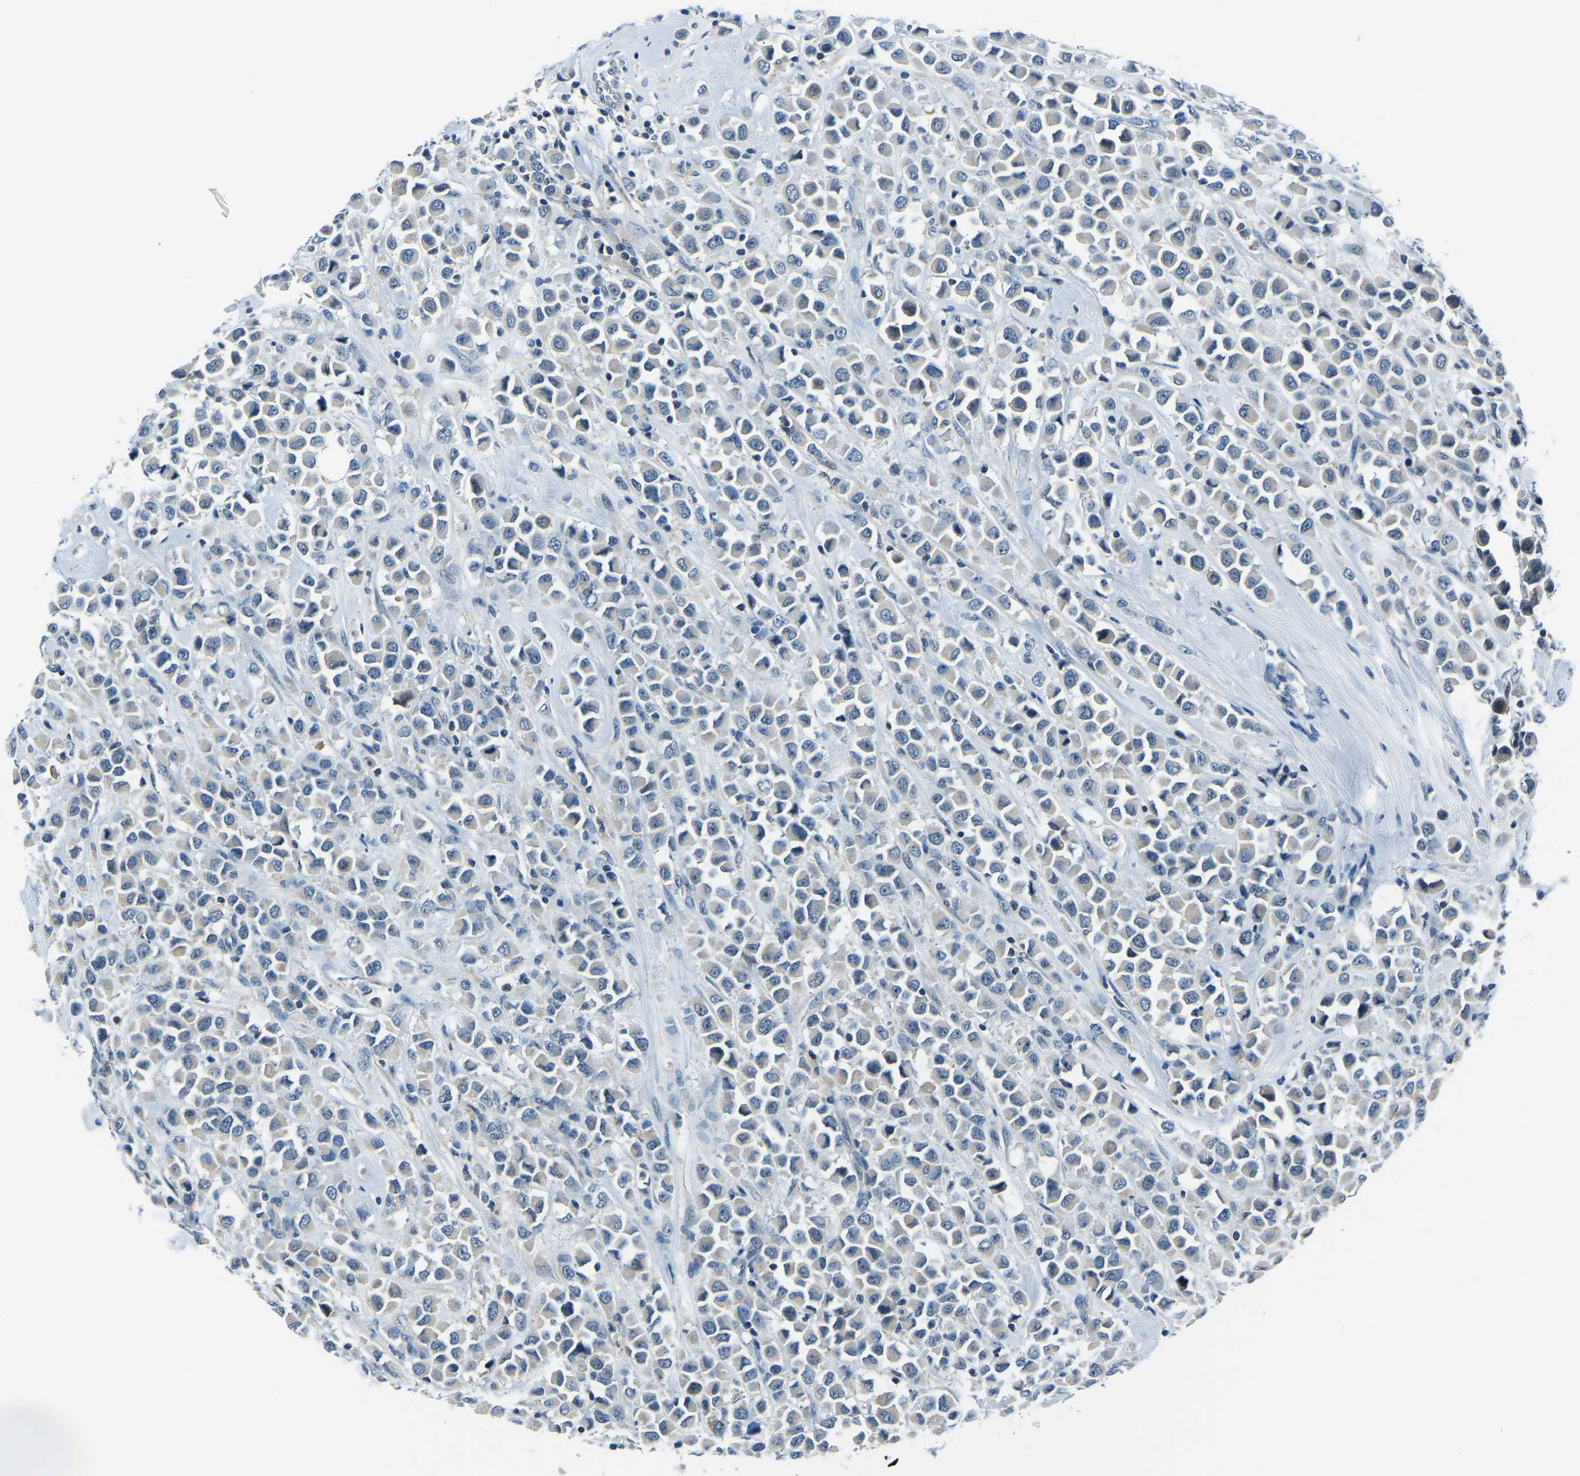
{"staining": {"intensity": "weak", "quantity": "<25%", "location": "cytoplasmic/membranous"}, "tissue": "breast cancer", "cell_type": "Tumor cells", "image_type": "cancer", "snomed": [{"axis": "morphology", "description": "Duct carcinoma"}, {"axis": "topography", "description": "Breast"}], "caption": "An image of breast invasive ductal carcinoma stained for a protein exhibits no brown staining in tumor cells.", "gene": "RRP1", "patient": {"sex": "female", "age": 61}}